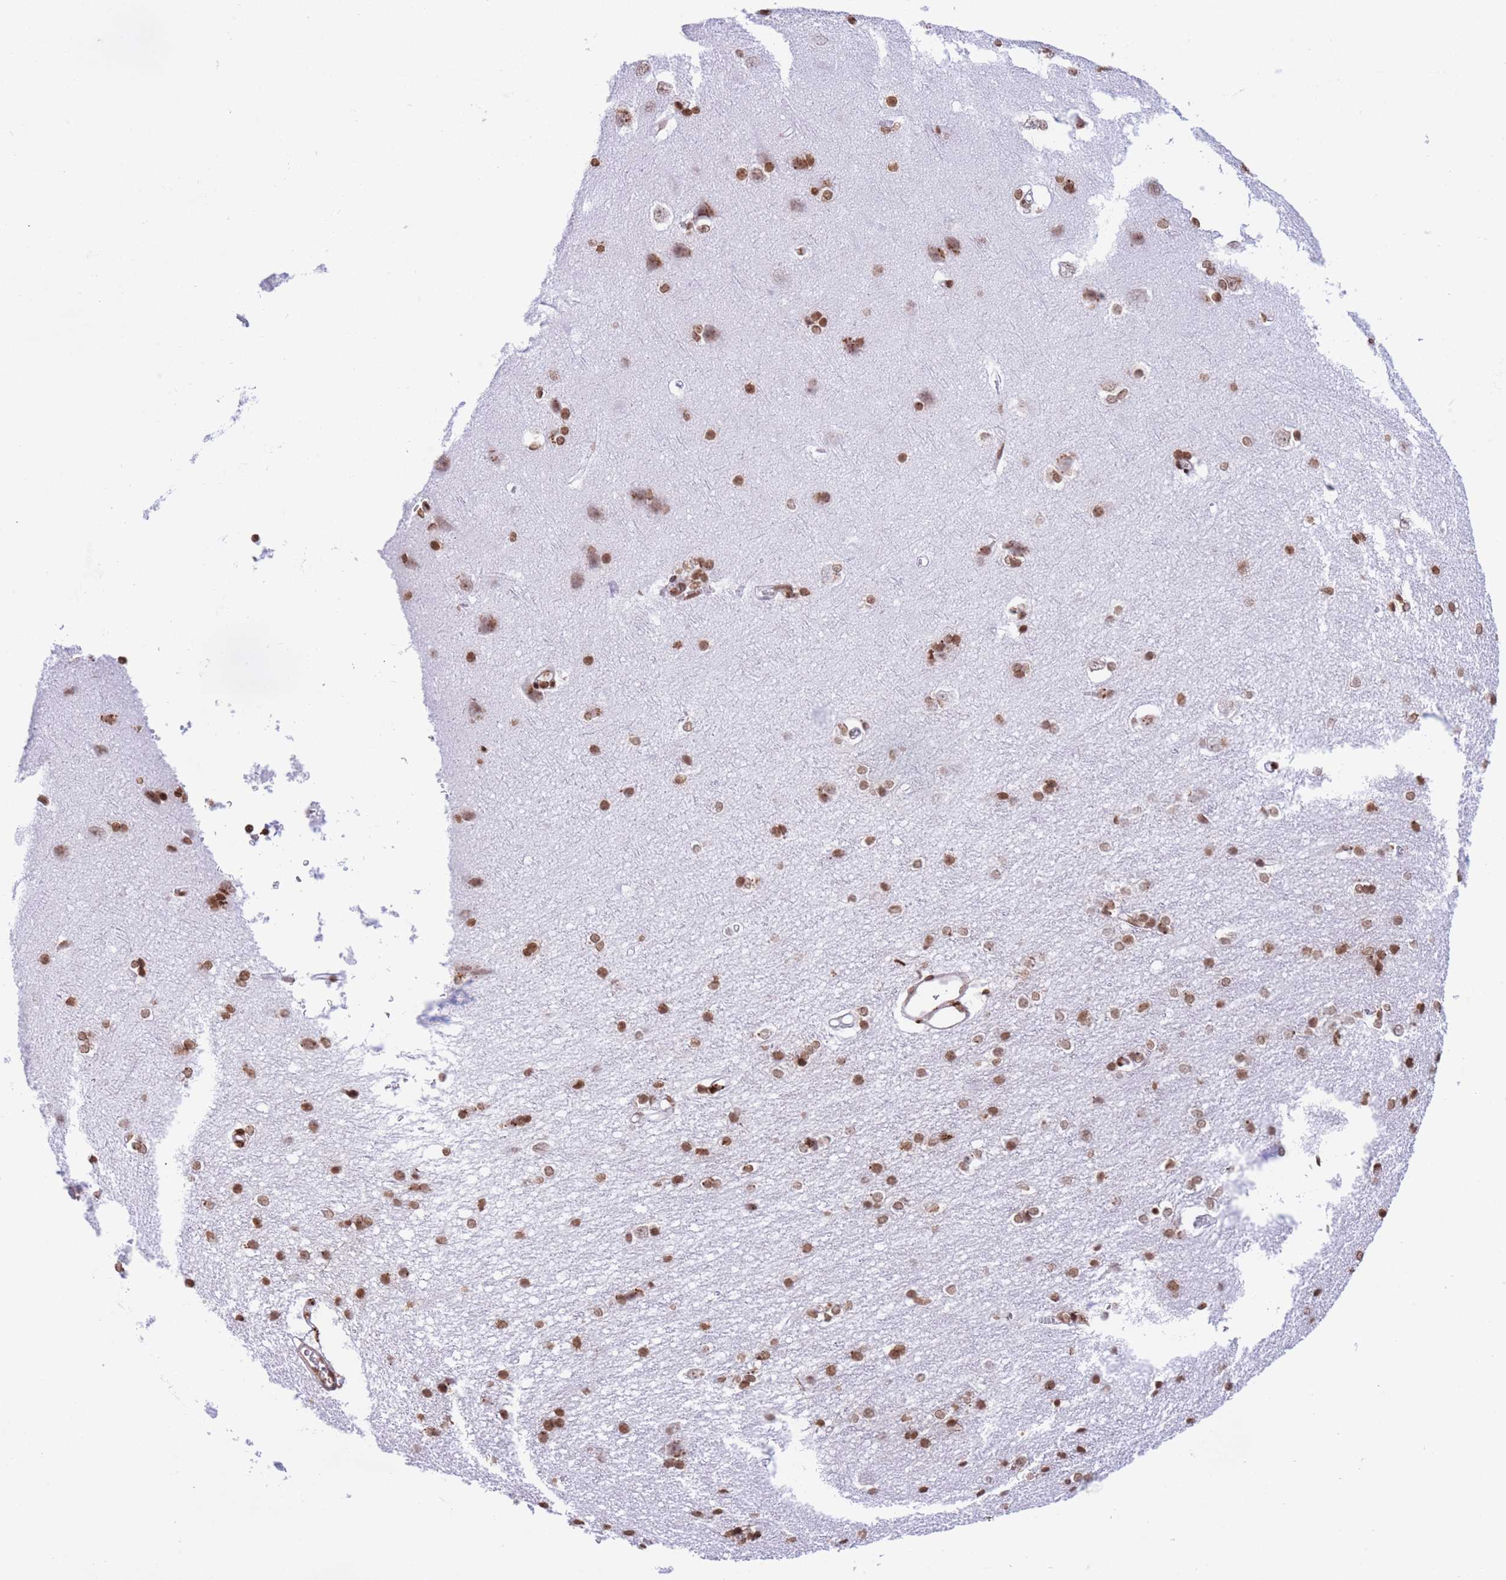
{"staining": {"intensity": "moderate", "quantity": ">75%", "location": "nuclear"}, "tissue": "cerebral cortex", "cell_type": "Endothelial cells", "image_type": "normal", "snomed": [{"axis": "morphology", "description": "Normal tissue, NOS"}, {"axis": "topography", "description": "Cerebral cortex"}], "caption": "Immunohistochemistry (IHC) (DAB (3,3'-diaminobenzidine)) staining of benign human cerebral cortex shows moderate nuclear protein staining in about >75% of endothelial cells.", "gene": "H2BC10", "patient": {"sex": "male", "age": 37}}